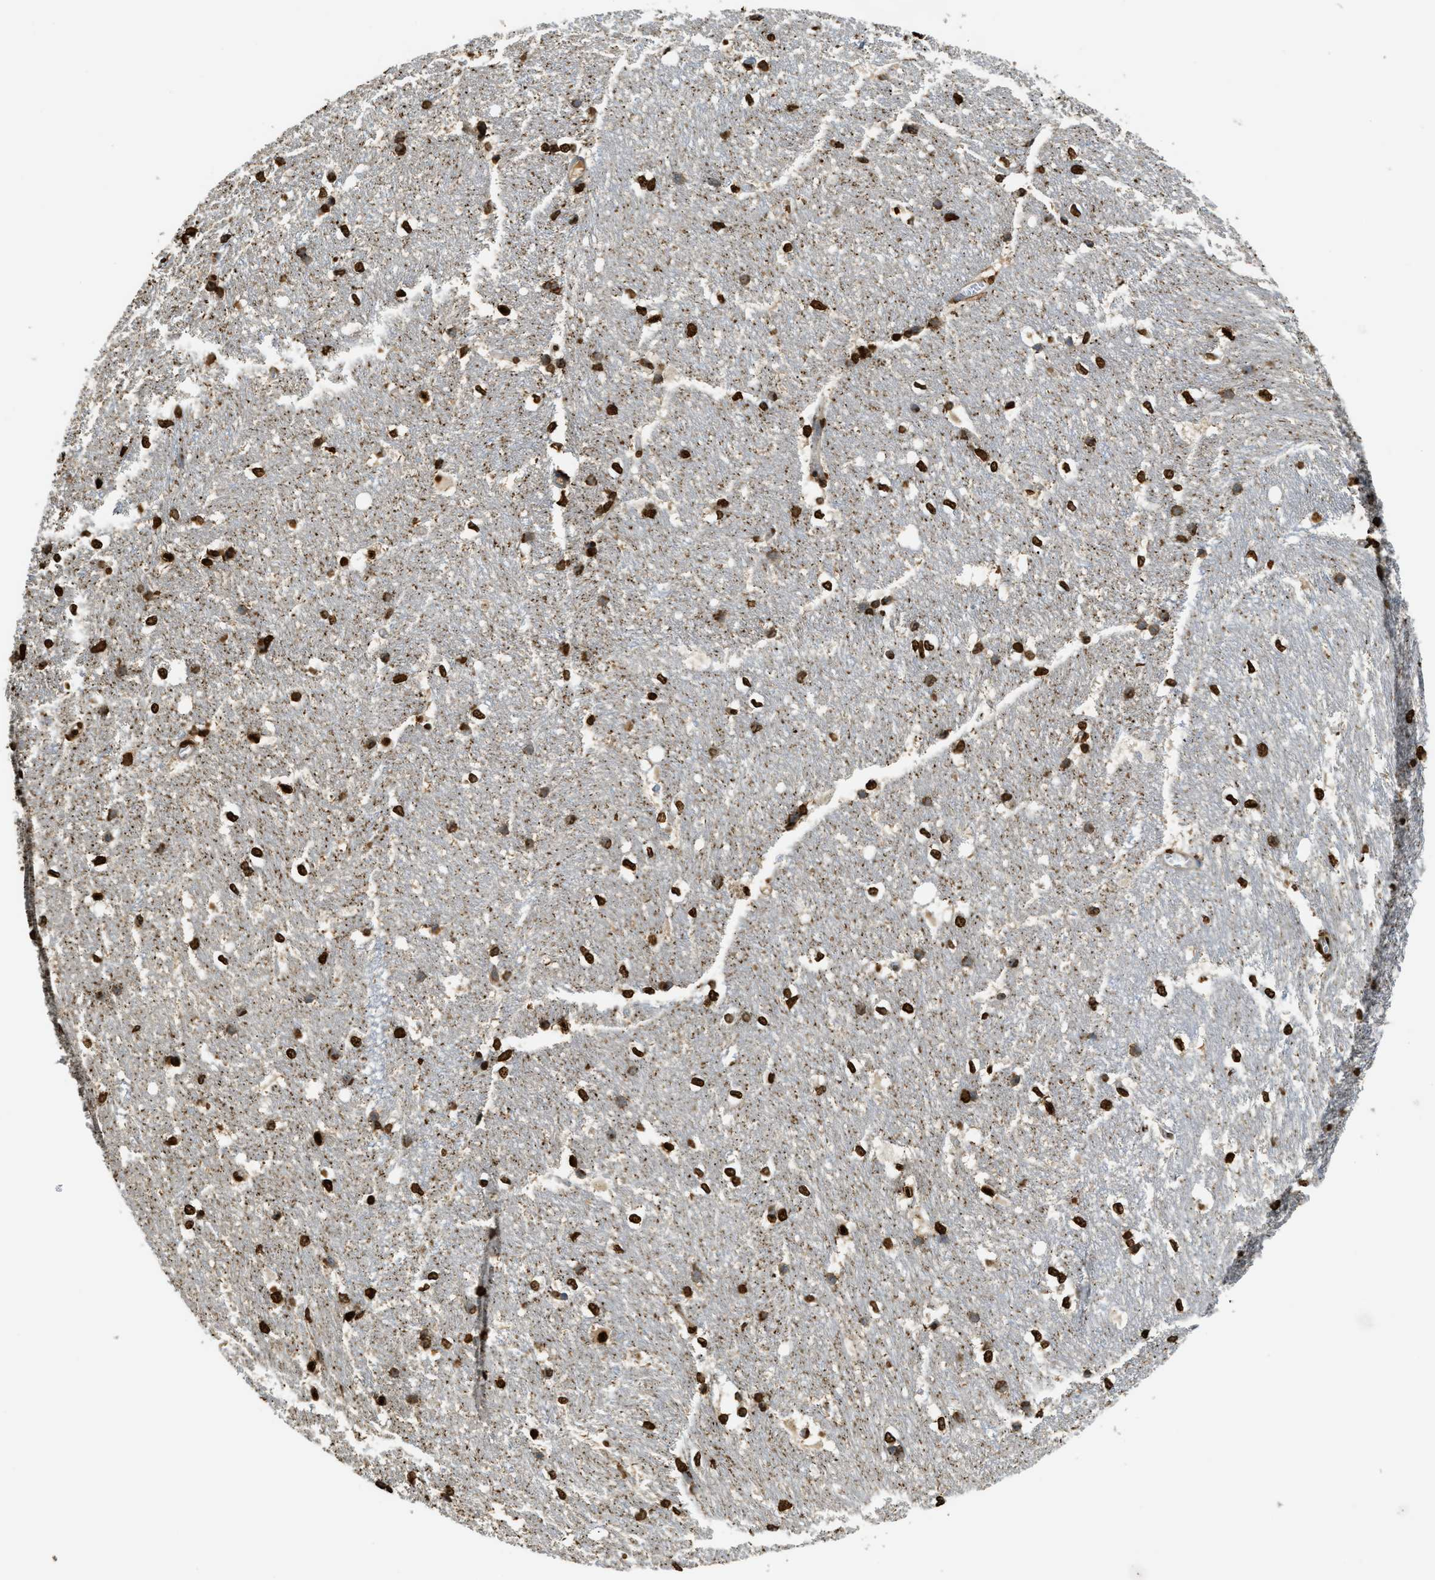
{"staining": {"intensity": "strong", "quantity": ">75%", "location": "nuclear"}, "tissue": "hippocampus", "cell_type": "Glial cells", "image_type": "normal", "snomed": [{"axis": "morphology", "description": "Normal tissue, NOS"}, {"axis": "topography", "description": "Hippocampus"}], "caption": "Strong nuclear staining for a protein is identified in approximately >75% of glial cells of normal hippocampus using IHC.", "gene": "NR5A2", "patient": {"sex": "female", "age": 19}}